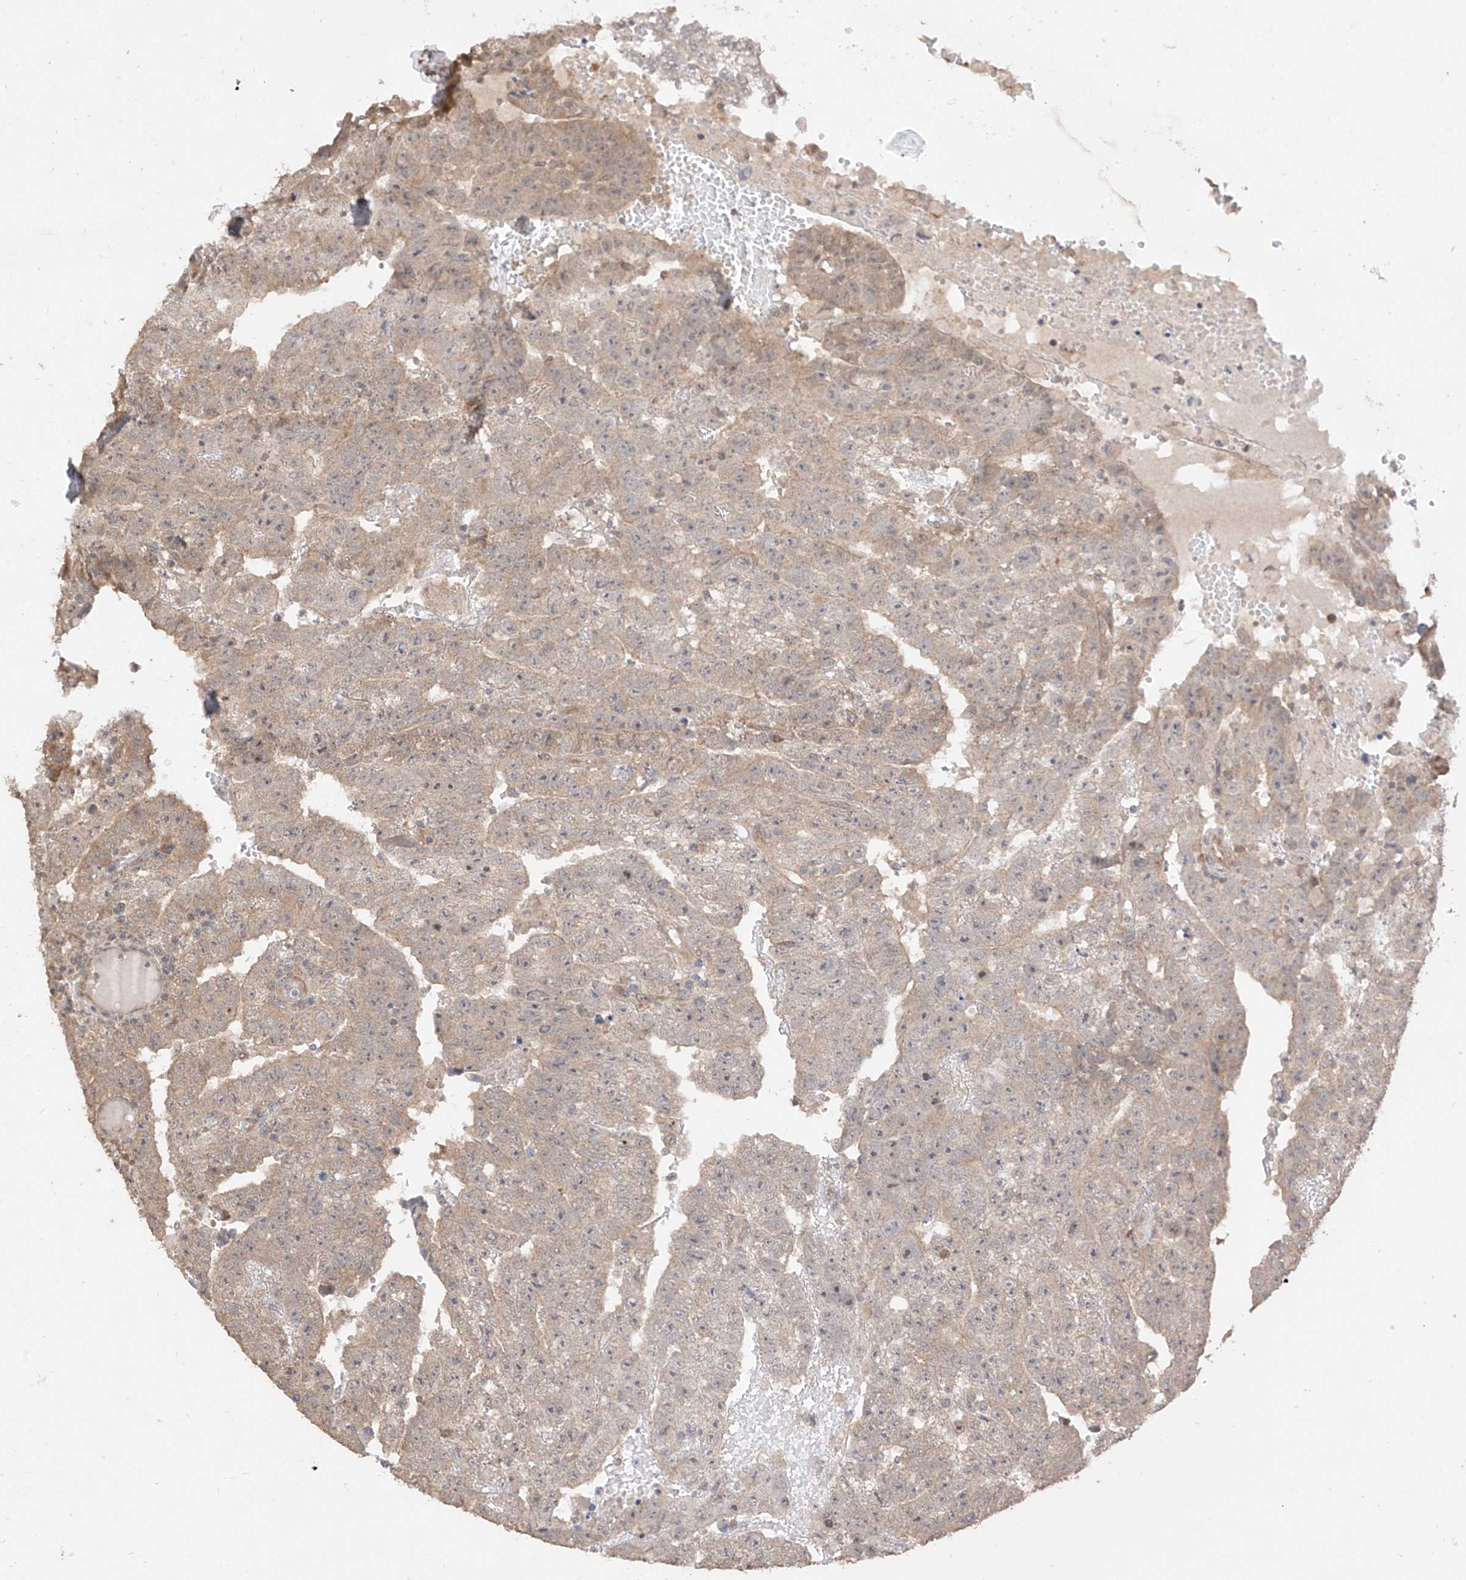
{"staining": {"intensity": "weak", "quantity": ">75%", "location": "cytoplasmic/membranous"}, "tissue": "testis cancer", "cell_type": "Tumor cells", "image_type": "cancer", "snomed": [{"axis": "morphology", "description": "Carcinoma, Embryonal, NOS"}, {"axis": "topography", "description": "Testis"}], "caption": "Immunohistochemistry (IHC) histopathology image of embryonal carcinoma (testis) stained for a protein (brown), which exhibits low levels of weak cytoplasmic/membranous positivity in about >75% of tumor cells.", "gene": "LATS1", "patient": {"sex": "male", "age": 25}}